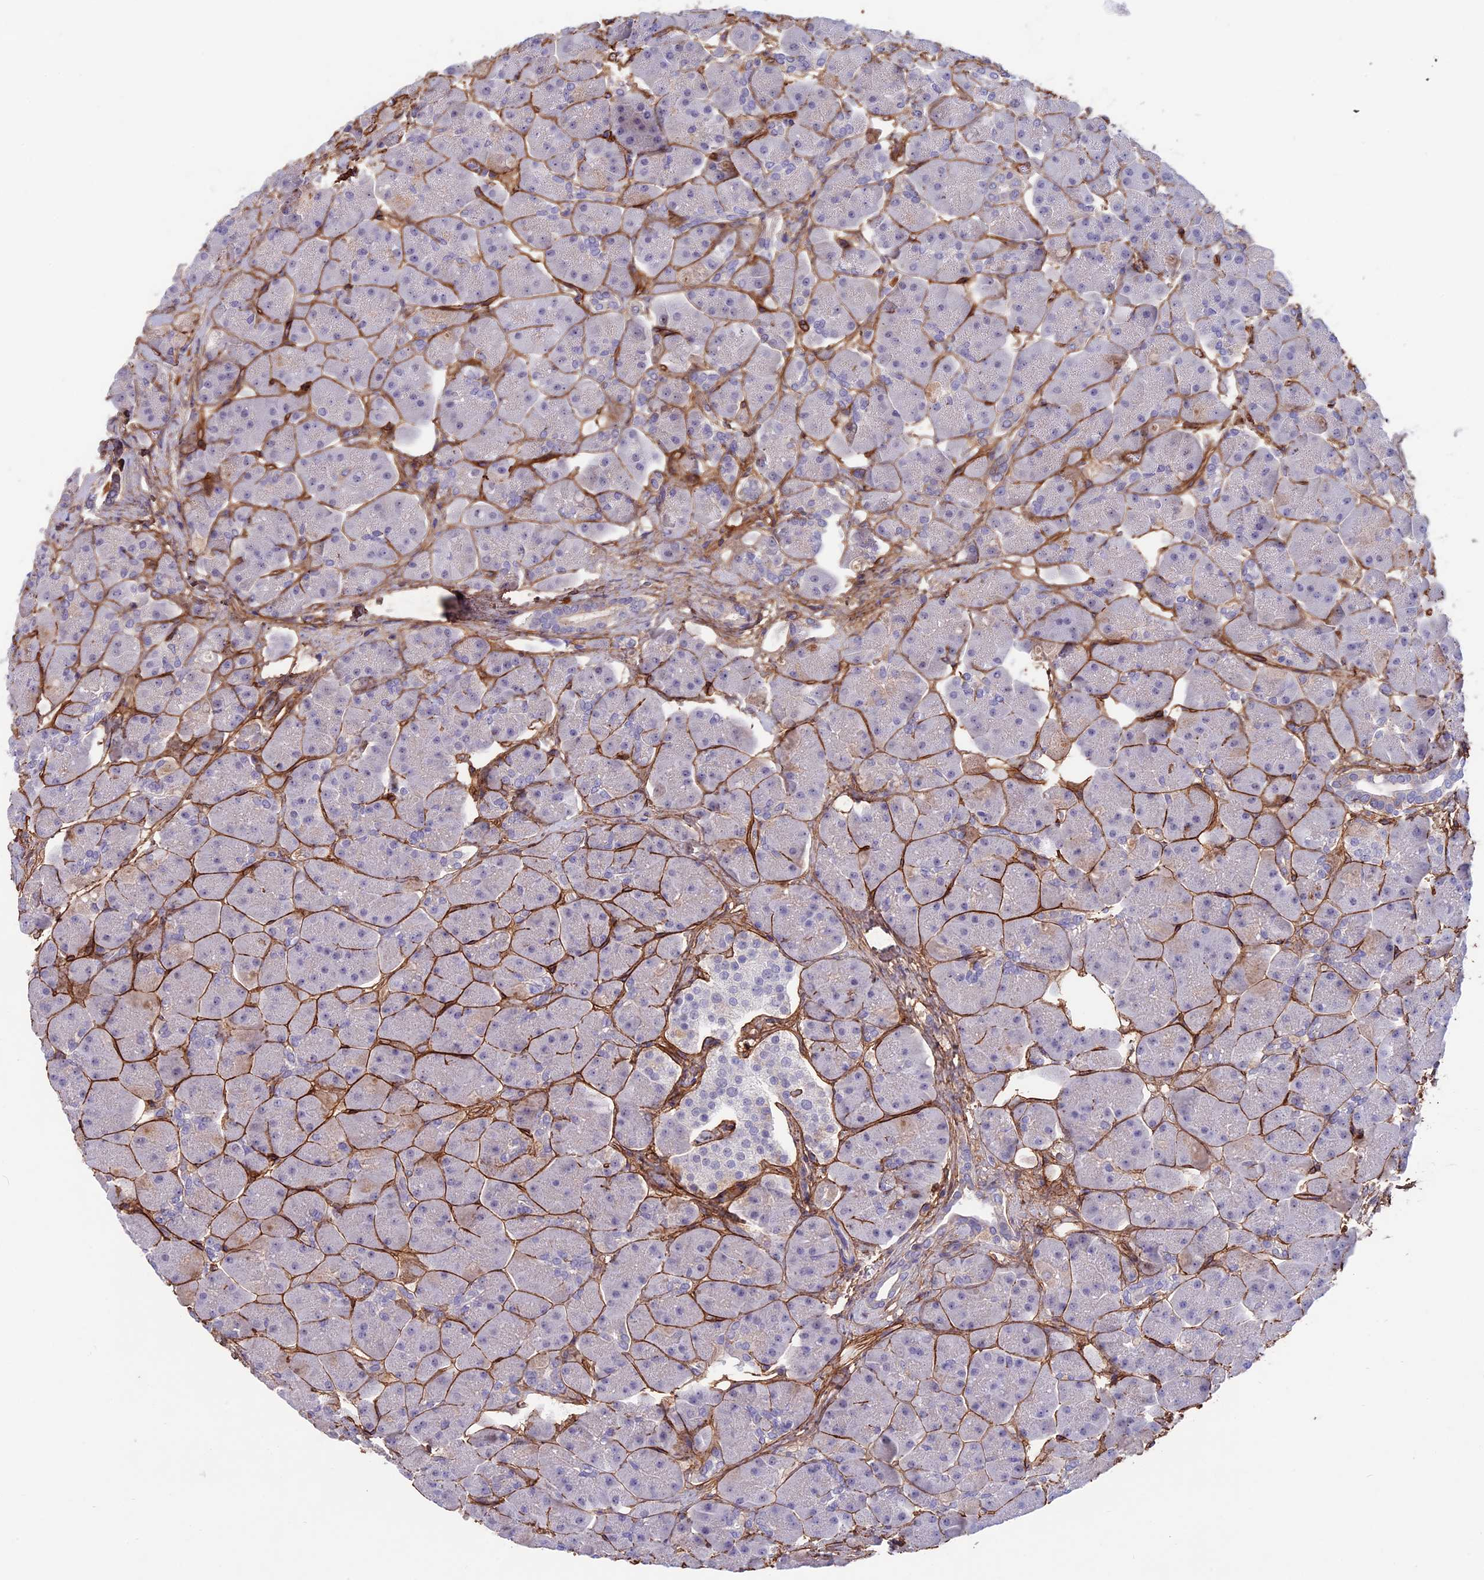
{"staining": {"intensity": "negative", "quantity": "none", "location": "none"}, "tissue": "pancreas", "cell_type": "Exocrine glandular cells", "image_type": "normal", "snomed": [{"axis": "morphology", "description": "Normal tissue, NOS"}, {"axis": "topography", "description": "Pancreas"}], "caption": "This is an immunohistochemistry micrograph of benign pancreas. There is no expression in exocrine glandular cells.", "gene": "COL4A3", "patient": {"sex": "male", "age": 66}}